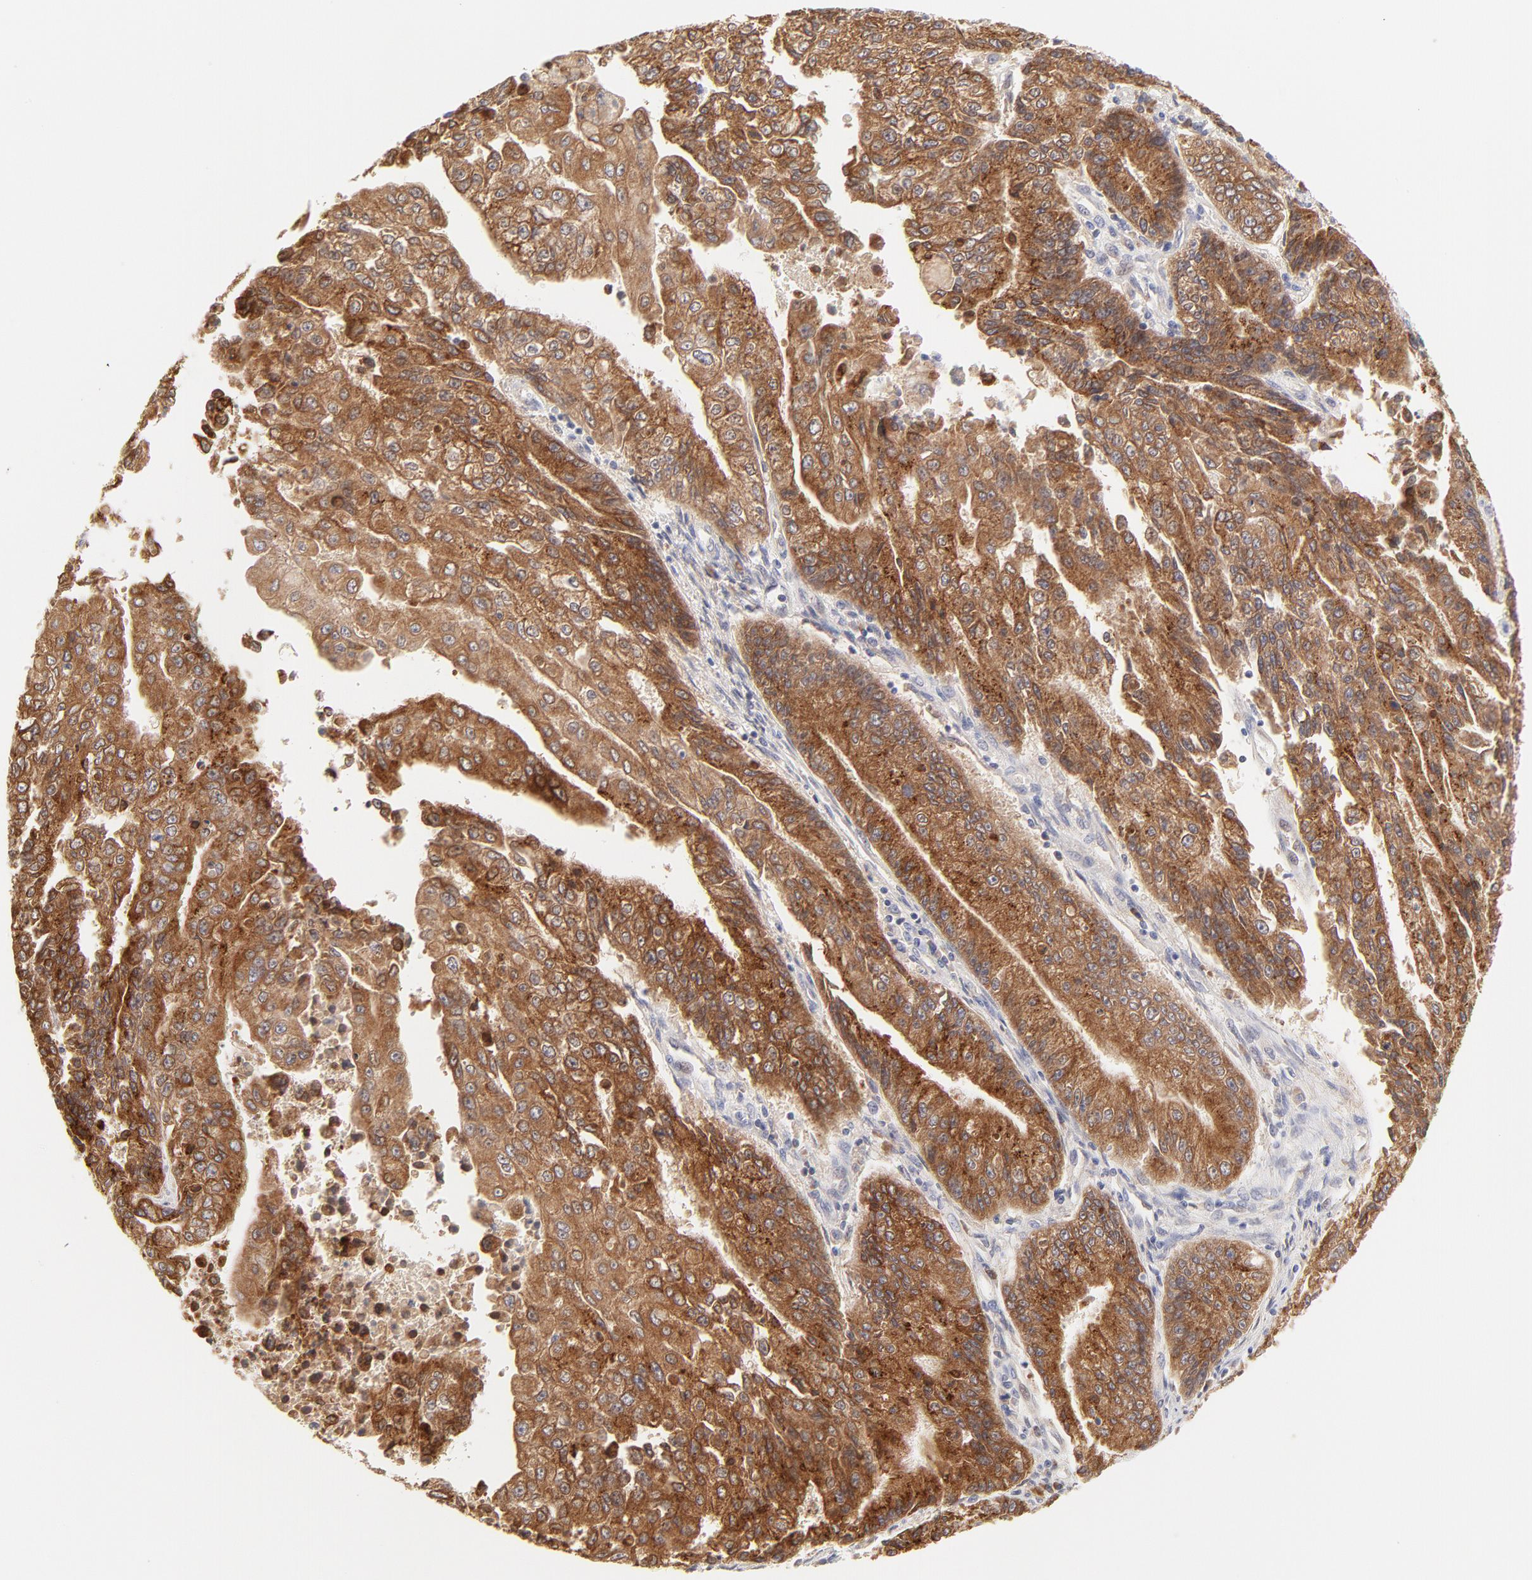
{"staining": {"intensity": "moderate", "quantity": ">75%", "location": "cytoplasmic/membranous"}, "tissue": "endometrial cancer", "cell_type": "Tumor cells", "image_type": "cancer", "snomed": [{"axis": "morphology", "description": "Adenocarcinoma, NOS"}, {"axis": "topography", "description": "Endometrium"}], "caption": "Endometrial cancer (adenocarcinoma) stained with DAB (3,3'-diaminobenzidine) immunohistochemistry reveals medium levels of moderate cytoplasmic/membranous positivity in about >75% of tumor cells. (DAB (3,3'-diaminobenzidine) IHC, brown staining for protein, blue staining for nuclei).", "gene": "RPS6KA1", "patient": {"sex": "female", "age": 75}}